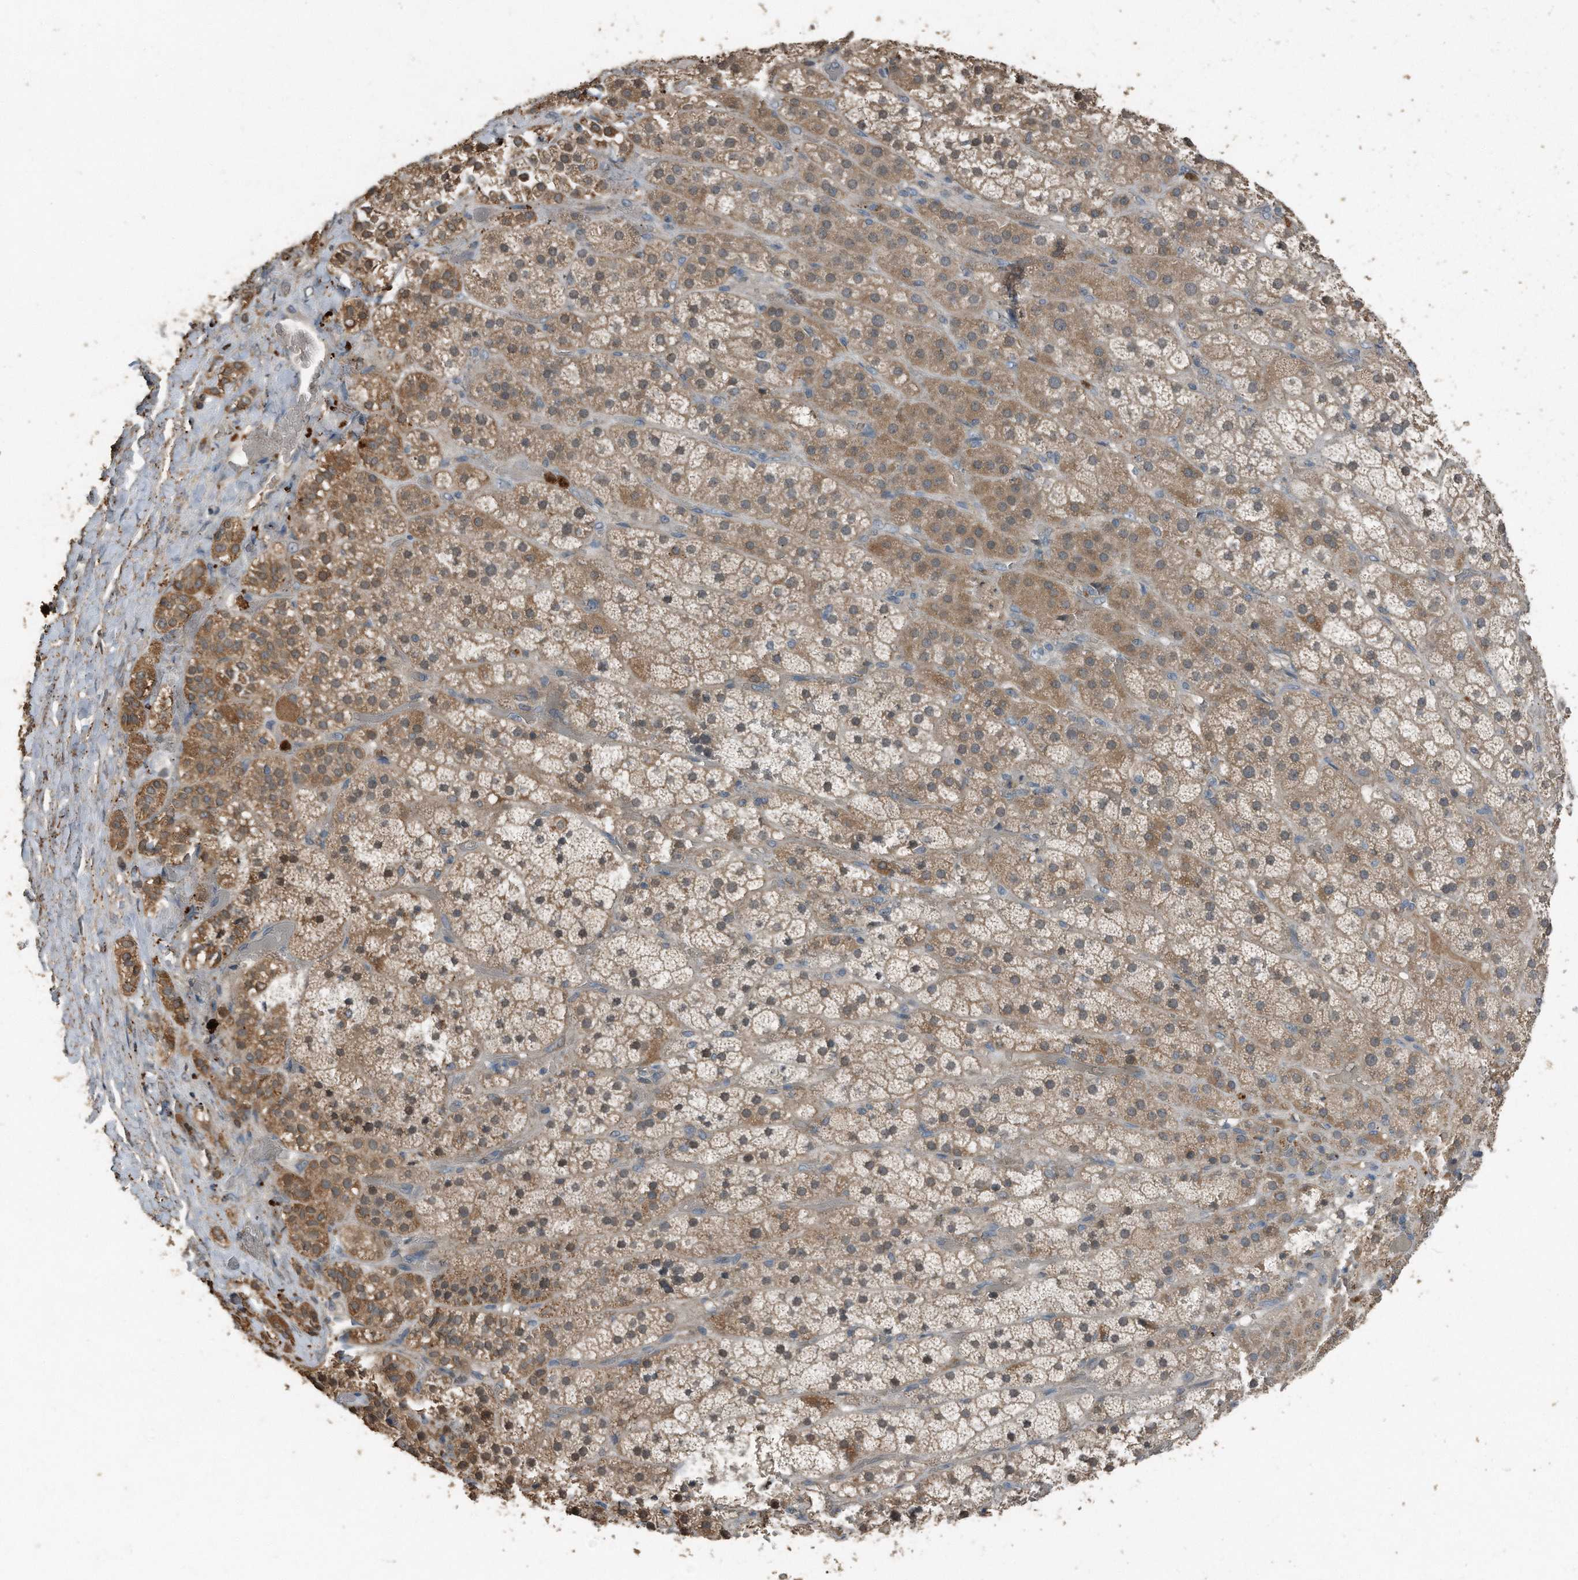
{"staining": {"intensity": "moderate", "quantity": ">75%", "location": "cytoplasmic/membranous"}, "tissue": "adrenal gland", "cell_type": "Glandular cells", "image_type": "normal", "snomed": [{"axis": "morphology", "description": "Normal tissue, NOS"}, {"axis": "topography", "description": "Adrenal gland"}], "caption": "This image displays normal adrenal gland stained with immunohistochemistry (IHC) to label a protein in brown. The cytoplasmic/membranous of glandular cells show moderate positivity for the protein. Nuclei are counter-stained blue.", "gene": "C9", "patient": {"sex": "male", "age": 57}}